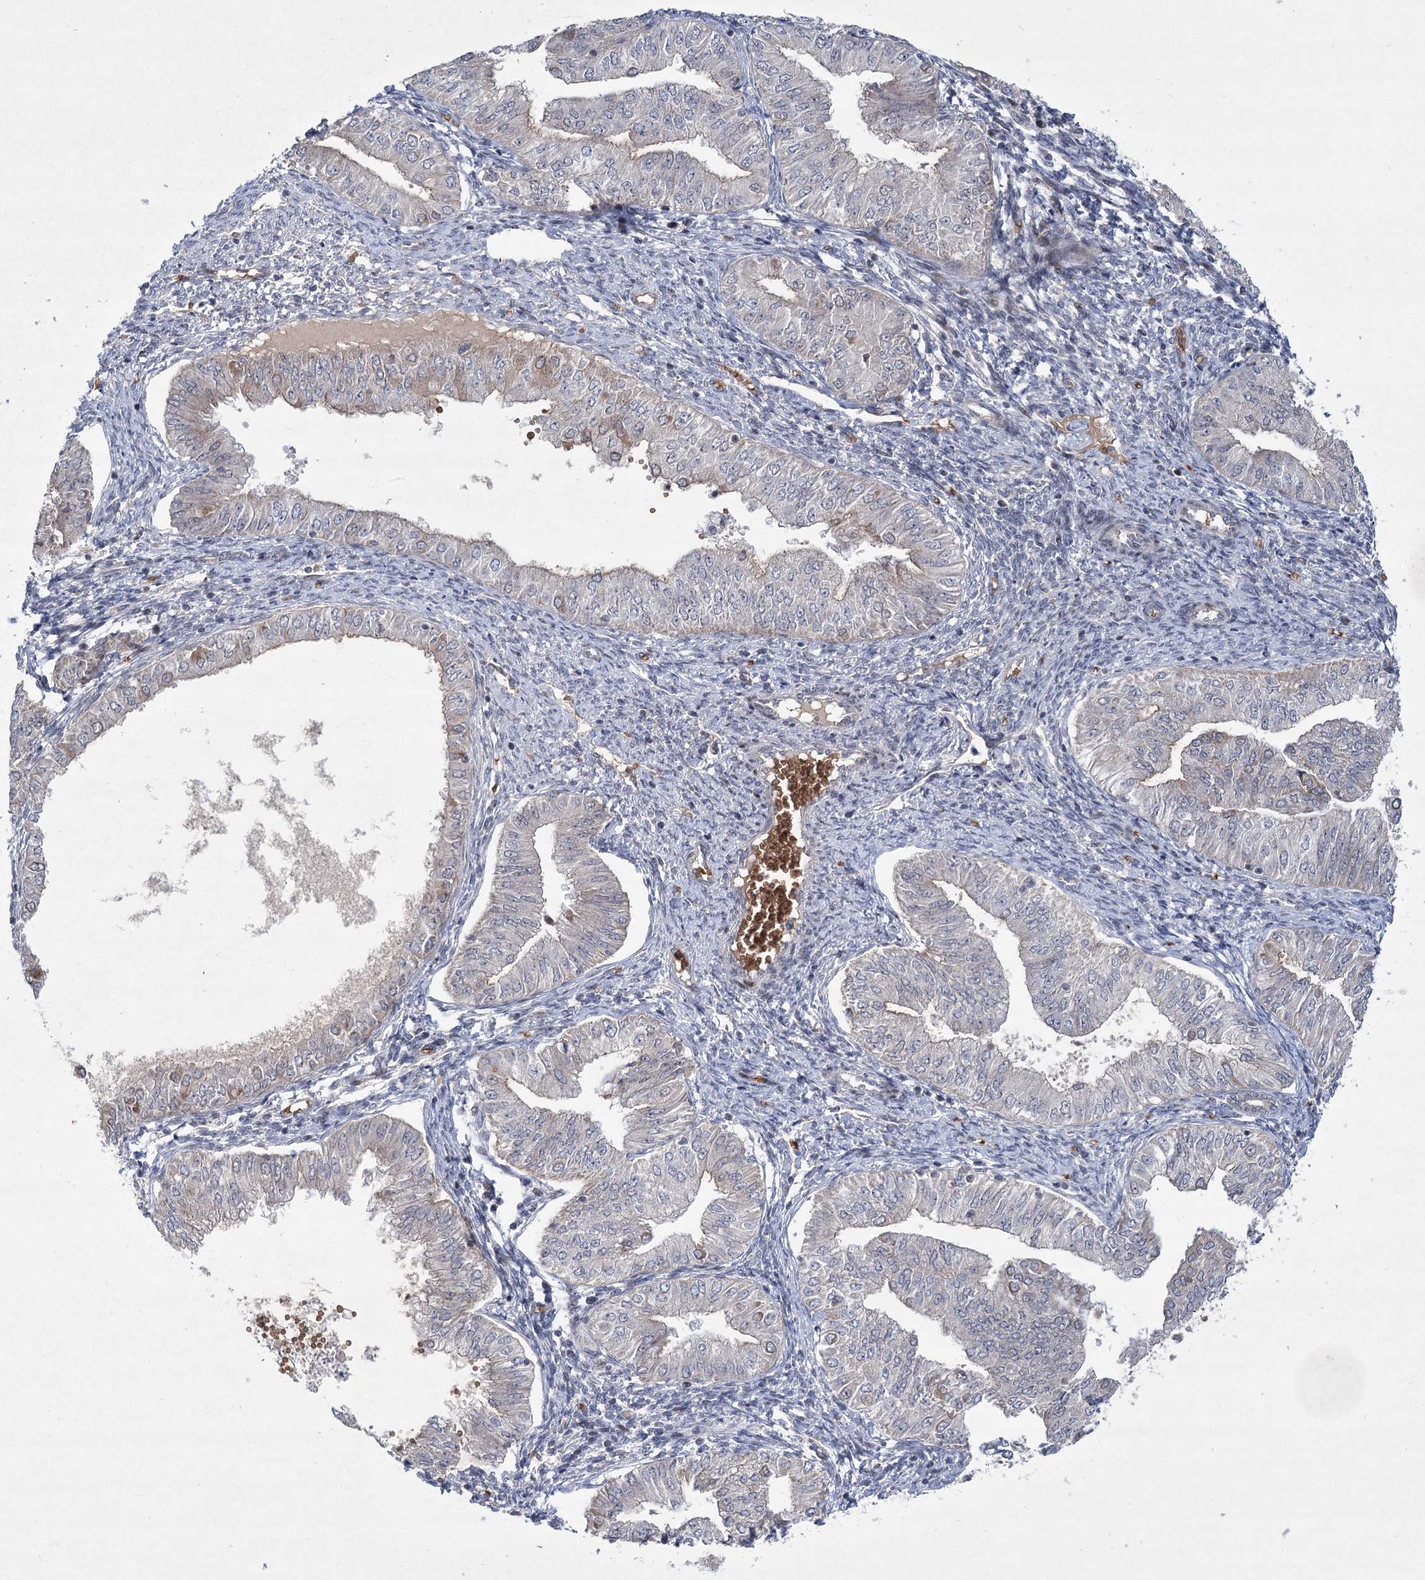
{"staining": {"intensity": "negative", "quantity": "none", "location": "none"}, "tissue": "endometrial cancer", "cell_type": "Tumor cells", "image_type": "cancer", "snomed": [{"axis": "morphology", "description": "Normal tissue, NOS"}, {"axis": "morphology", "description": "Adenocarcinoma, NOS"}, {"axis": "topography", "description": "Endometrium"}], "caption": "This photomicrograph is of endometrial adenocarcinoma stained with immunohistochemistry (IHC) to label a protein in brown with the nuclei are counter-stained blue. There is no positivity in tumor cells.", "gene": "NSMCE4A", "patient": {"sex": "female", "age": 53}}